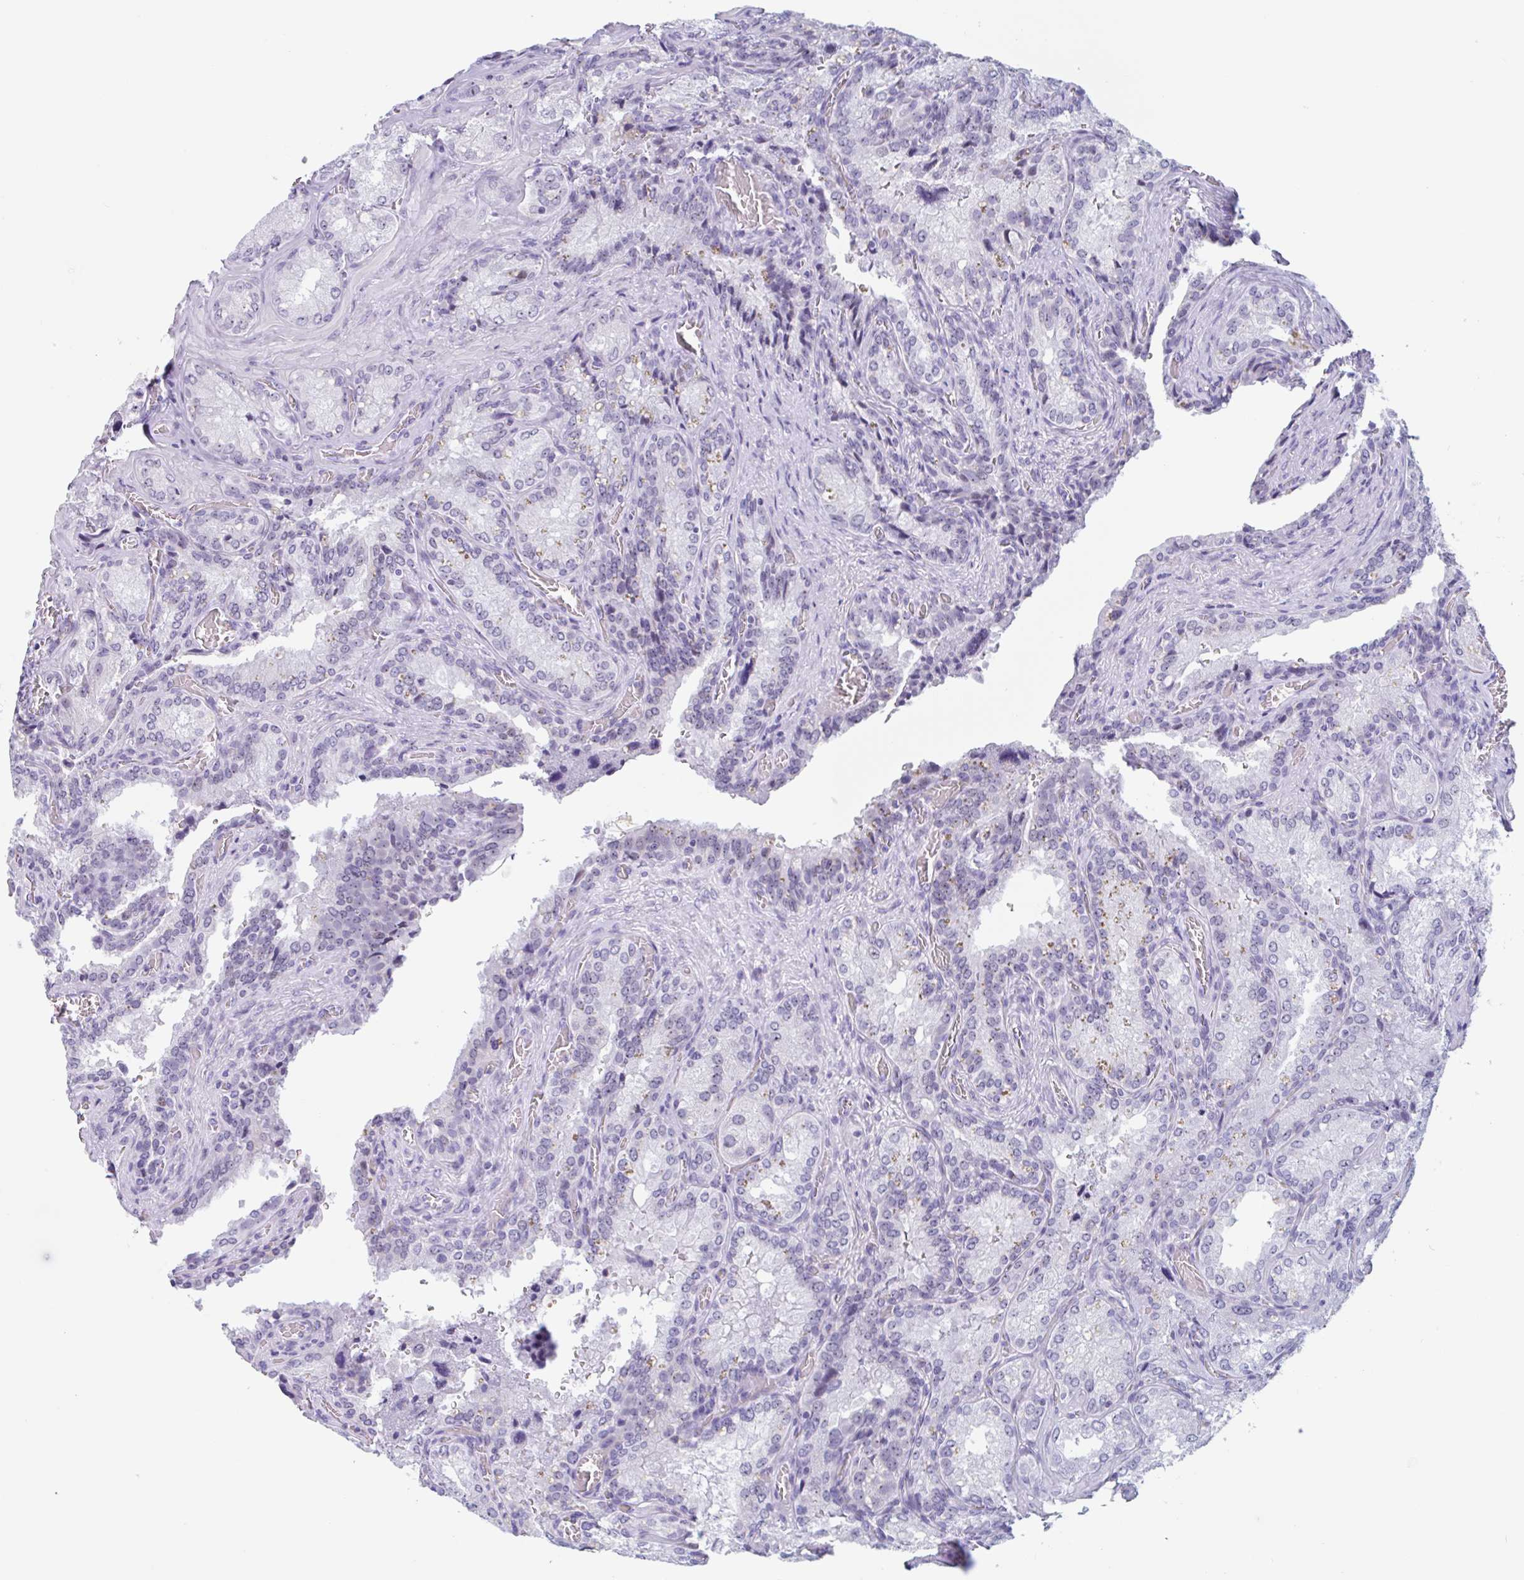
{"staining": {"intensity": "moderate", "quantity": "<25%", "location": "nuclear"}, "tissue": "seminal vesicle", "cell_type": "Glandular cells", "image_type": "normal", "snomed": [{"axis": "morphology", "description": "Normal tissue, NOS"}, {"axis": "topography", "description": "Seminal veicle"}], "caption": "IHC micrograph of benign seminal vesicle stained for a protein (brown), which shows low levels of moderate nuclear positivity in about <25% of glandular cells.", "gene": "LENG9", "patient": {"sex": "male", "age": 47}}